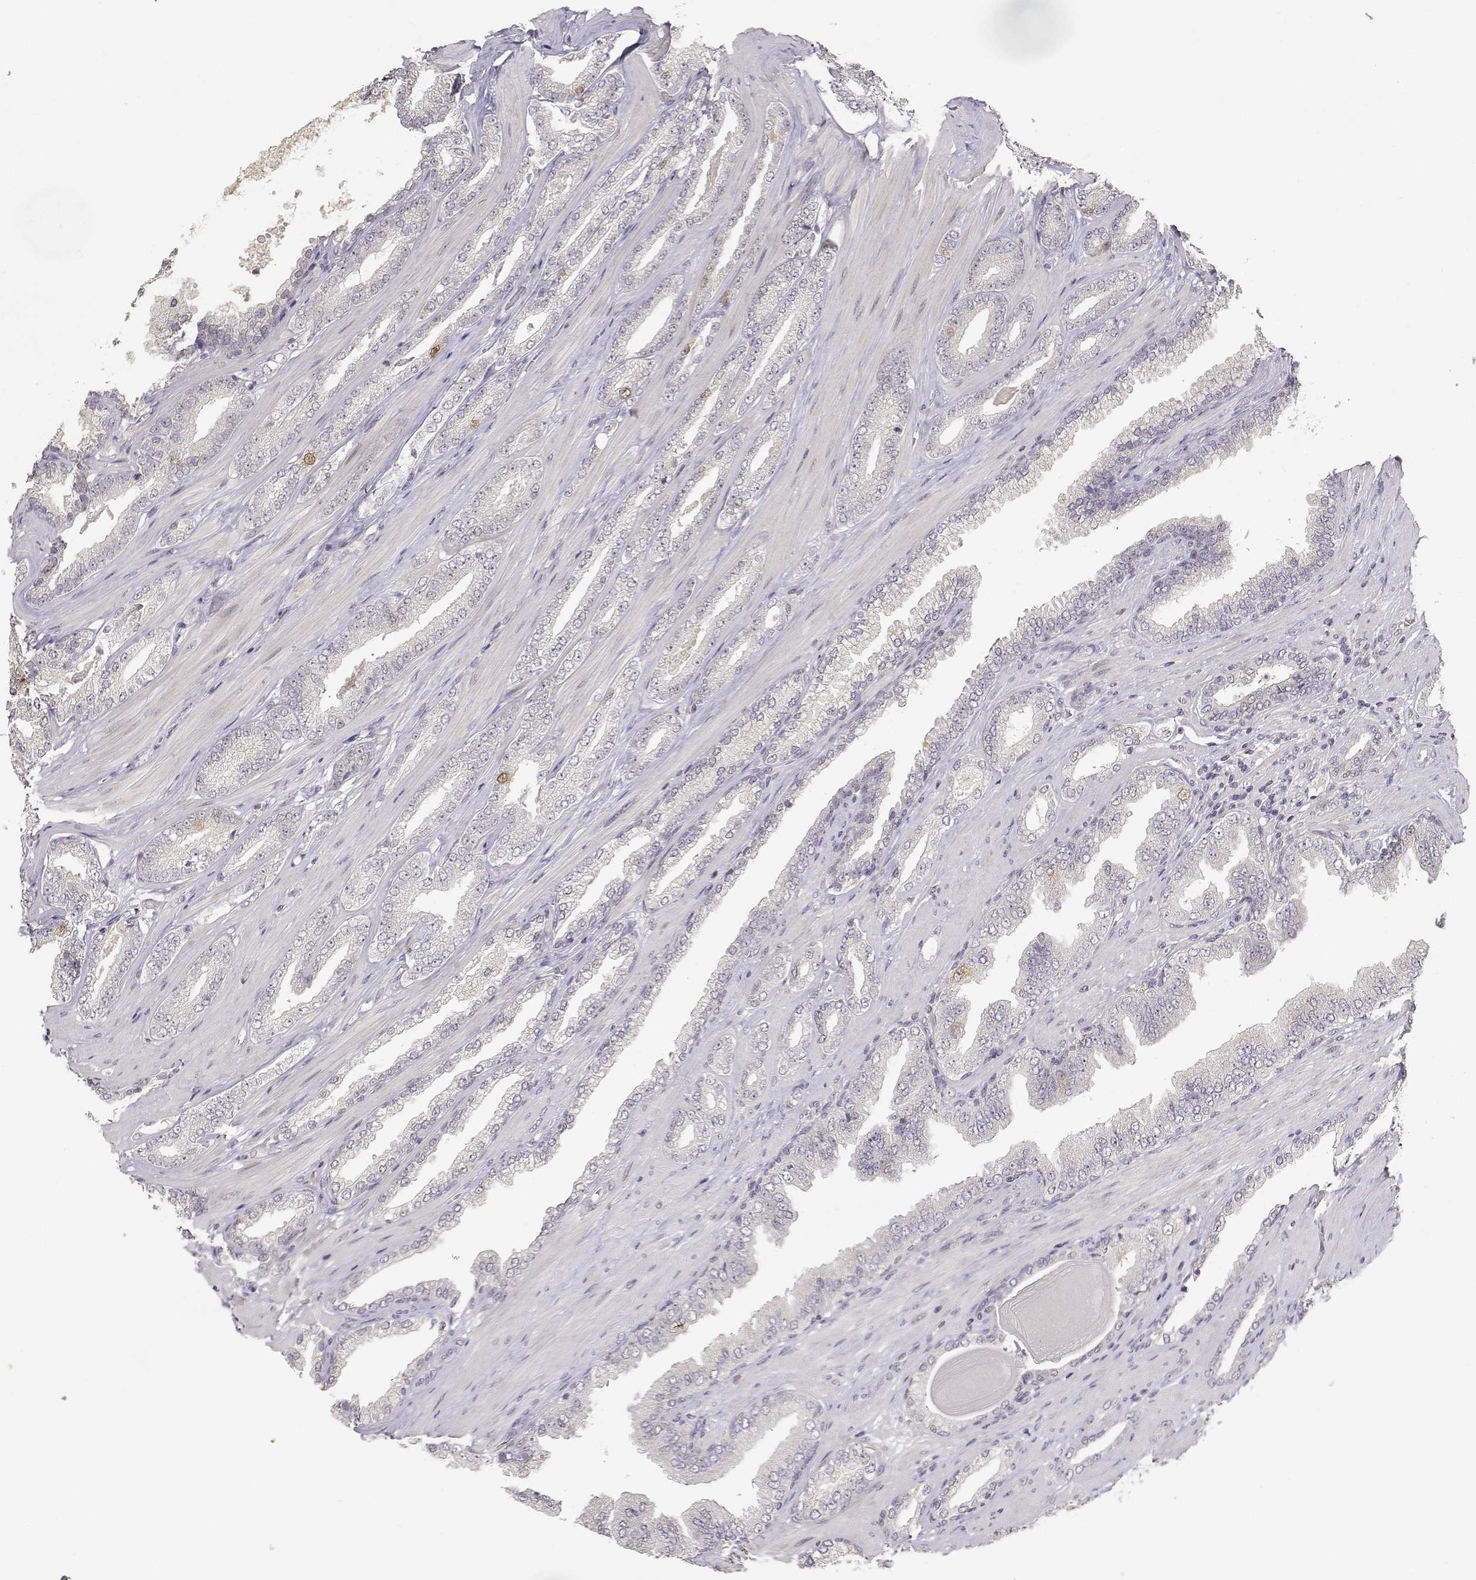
{"staining": {"intensity": "negative", "quantity": "none", "location": "none"}, "tissue": "prostate cancer", "cell_type": "Tumor cells", "image_type": "cancer", "snomed": [{"axis": "morphology", "description": "Adenocarcinoma, Low grade"}, {"axis": "topography", "description": "Prostate"}], "caption": "IHC of human prostate low-grade adenocarcinoma demonstrates no positivity in tumor cells. Nuclei are stained in blue.", "gene": "RAD51", "patient": {"sex": "male", "age": 61}}